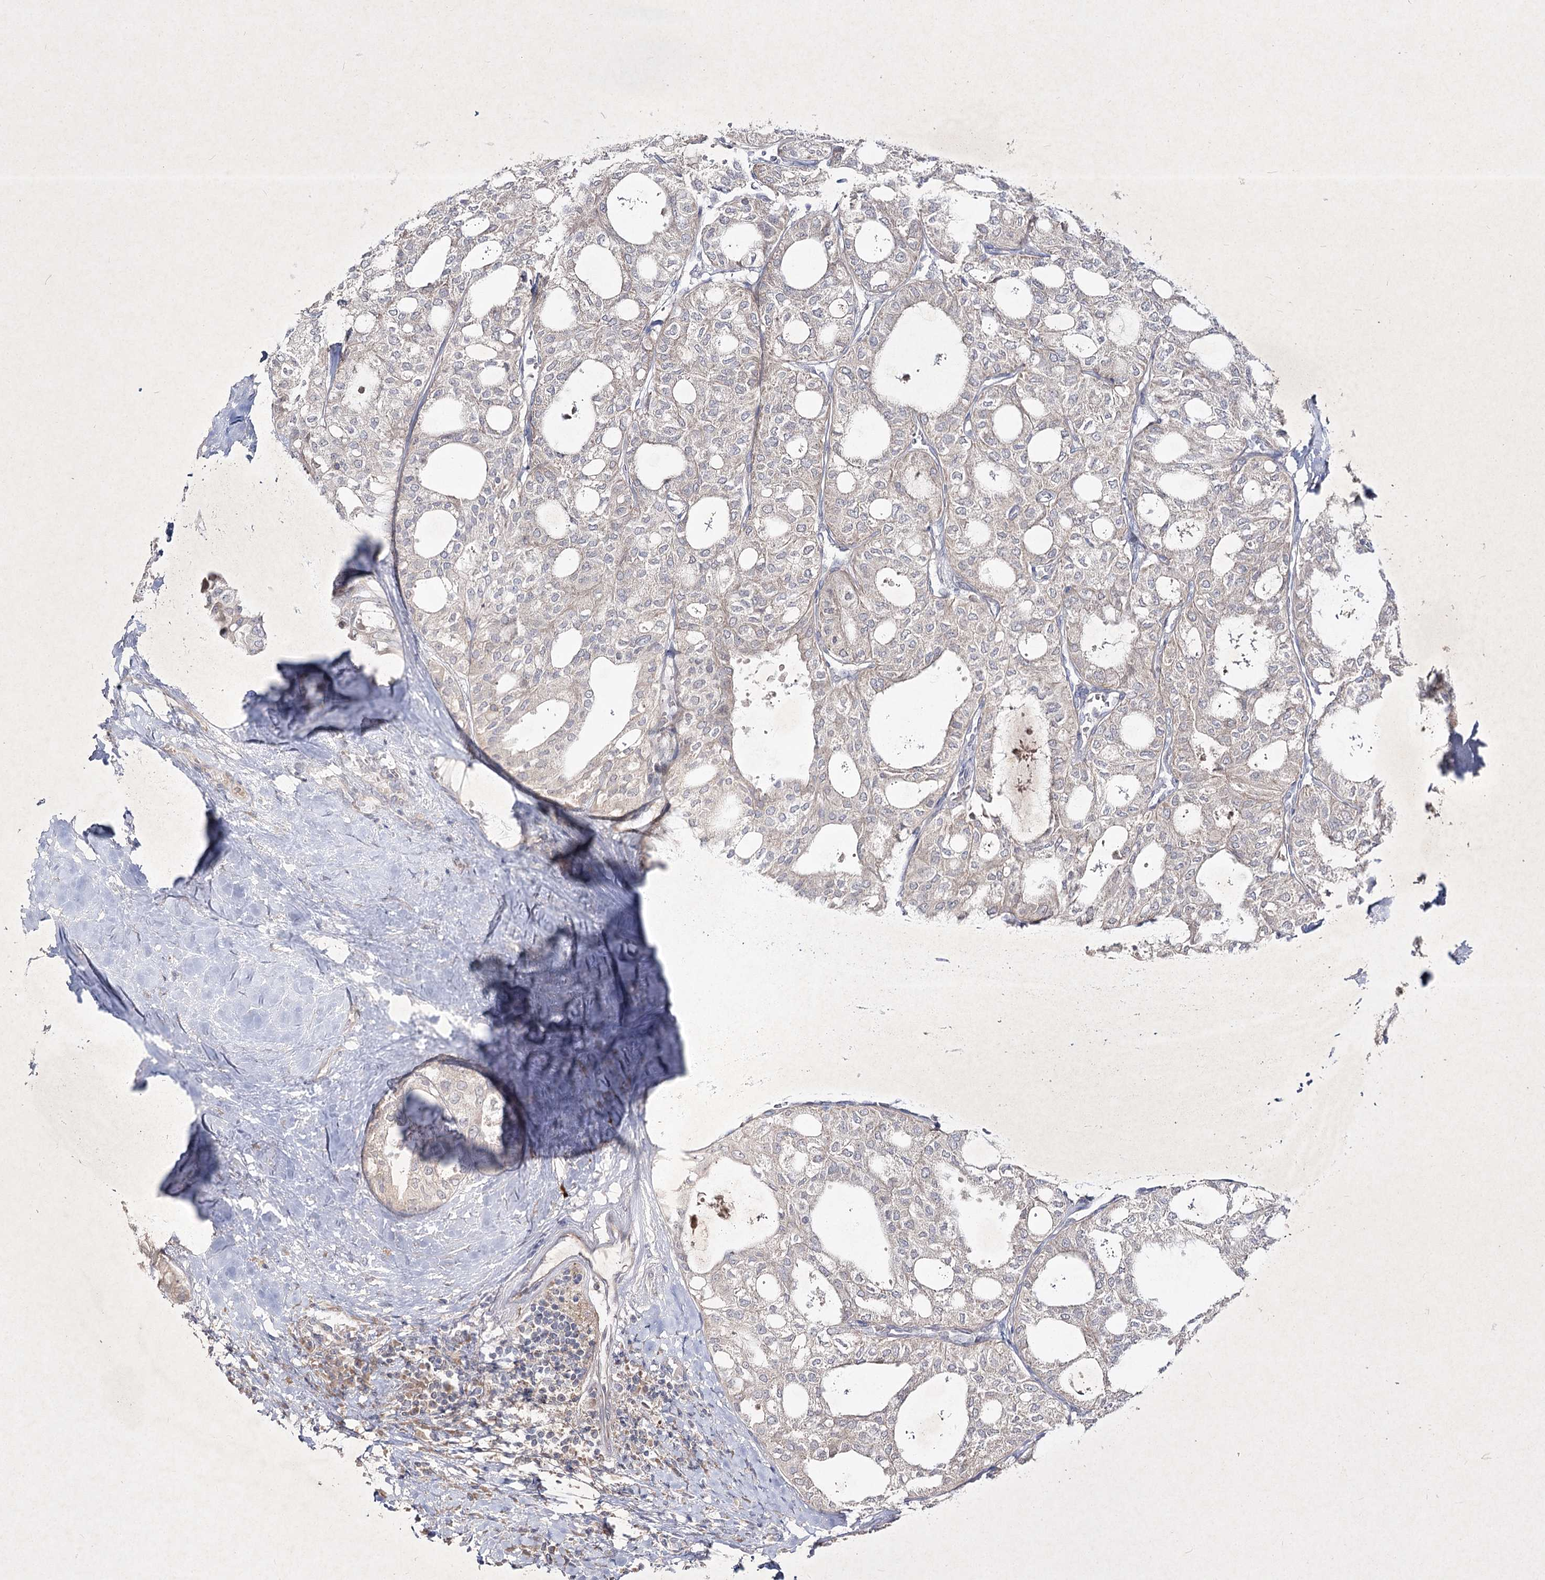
{"staining": {"intensity": "weak", "quantity": "<25%", "location": "cytoplasmic/membranous"}, "tissue": "thyroid cancer", "cell_type": "Tumor cells", "image_type": "cancer", "snomed": [{"axis": "morphology", "description": "Follicular adenoma carcinoma, NOS"}, {"axis": "topography", "description": "Thyroid gland"}], "caption": "Tumor cells show no significant expression in follicular adenoma carcinoma (thyroid). Nuclei are stained in blue.", "gene": "CIB2", "patient": {"sex": "male", "age": 75}}